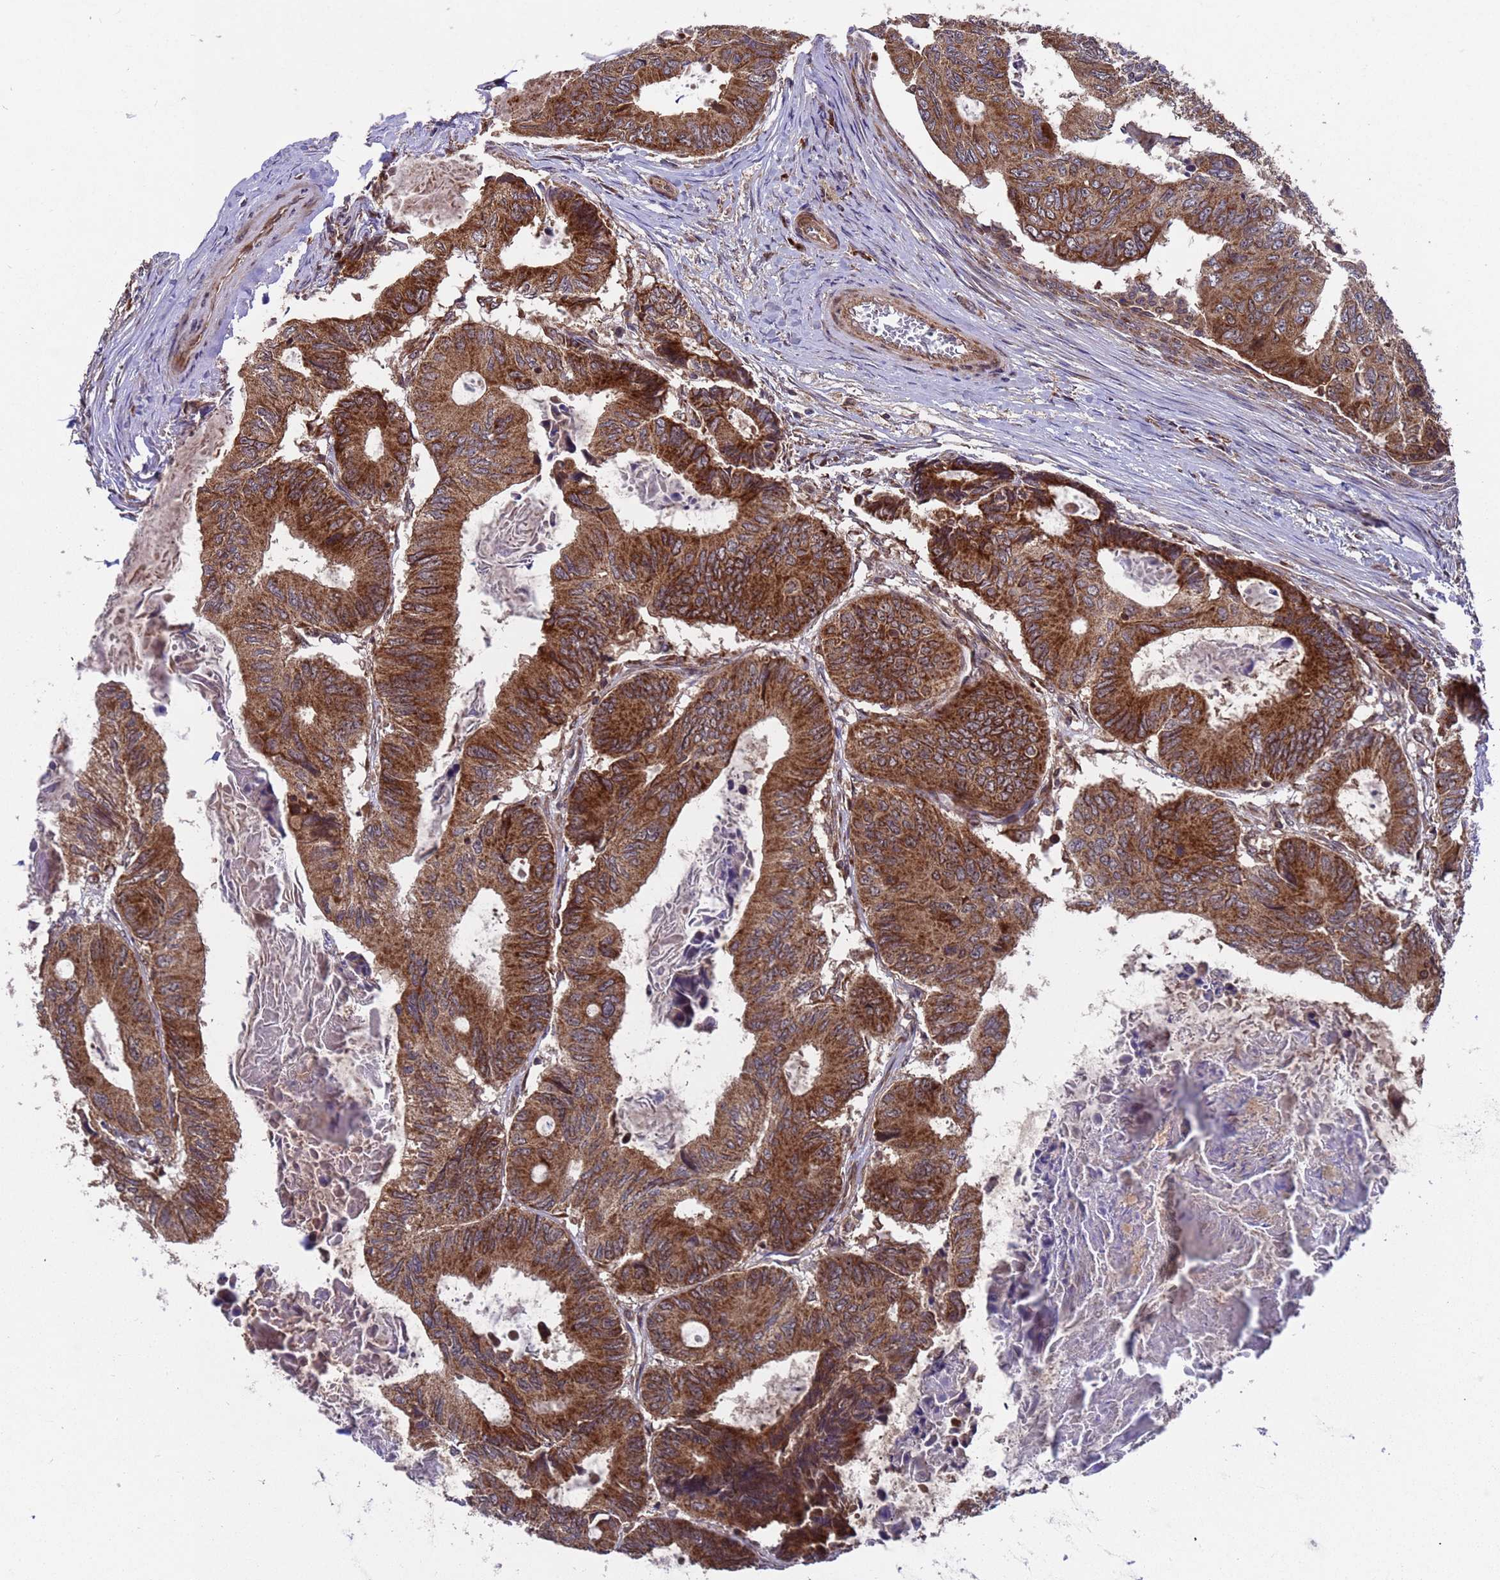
{"staining": {"intensity": "strong", "quantity": ">75%", "location": "cytoplasmic/membranous"}, "tissue": "colorectal cancer", "cell_type": "Tumor cells", "image_type": "cancer", "snomed": [{"axis": "morphology", "description": "Adenocarcinoma, NOS"}, {"axis": "topography", "description": "Colon"}], "caption": "IHC micrograph of human colorectal cancer (adenocarcinoma) stained for a protein (brown), which demonstrates high levels of strong cytoplasmic/membranous positivity in about >75% of tumor cells.", "gene": "TSR3", "patient": {"sex": "male", "age": 85}}